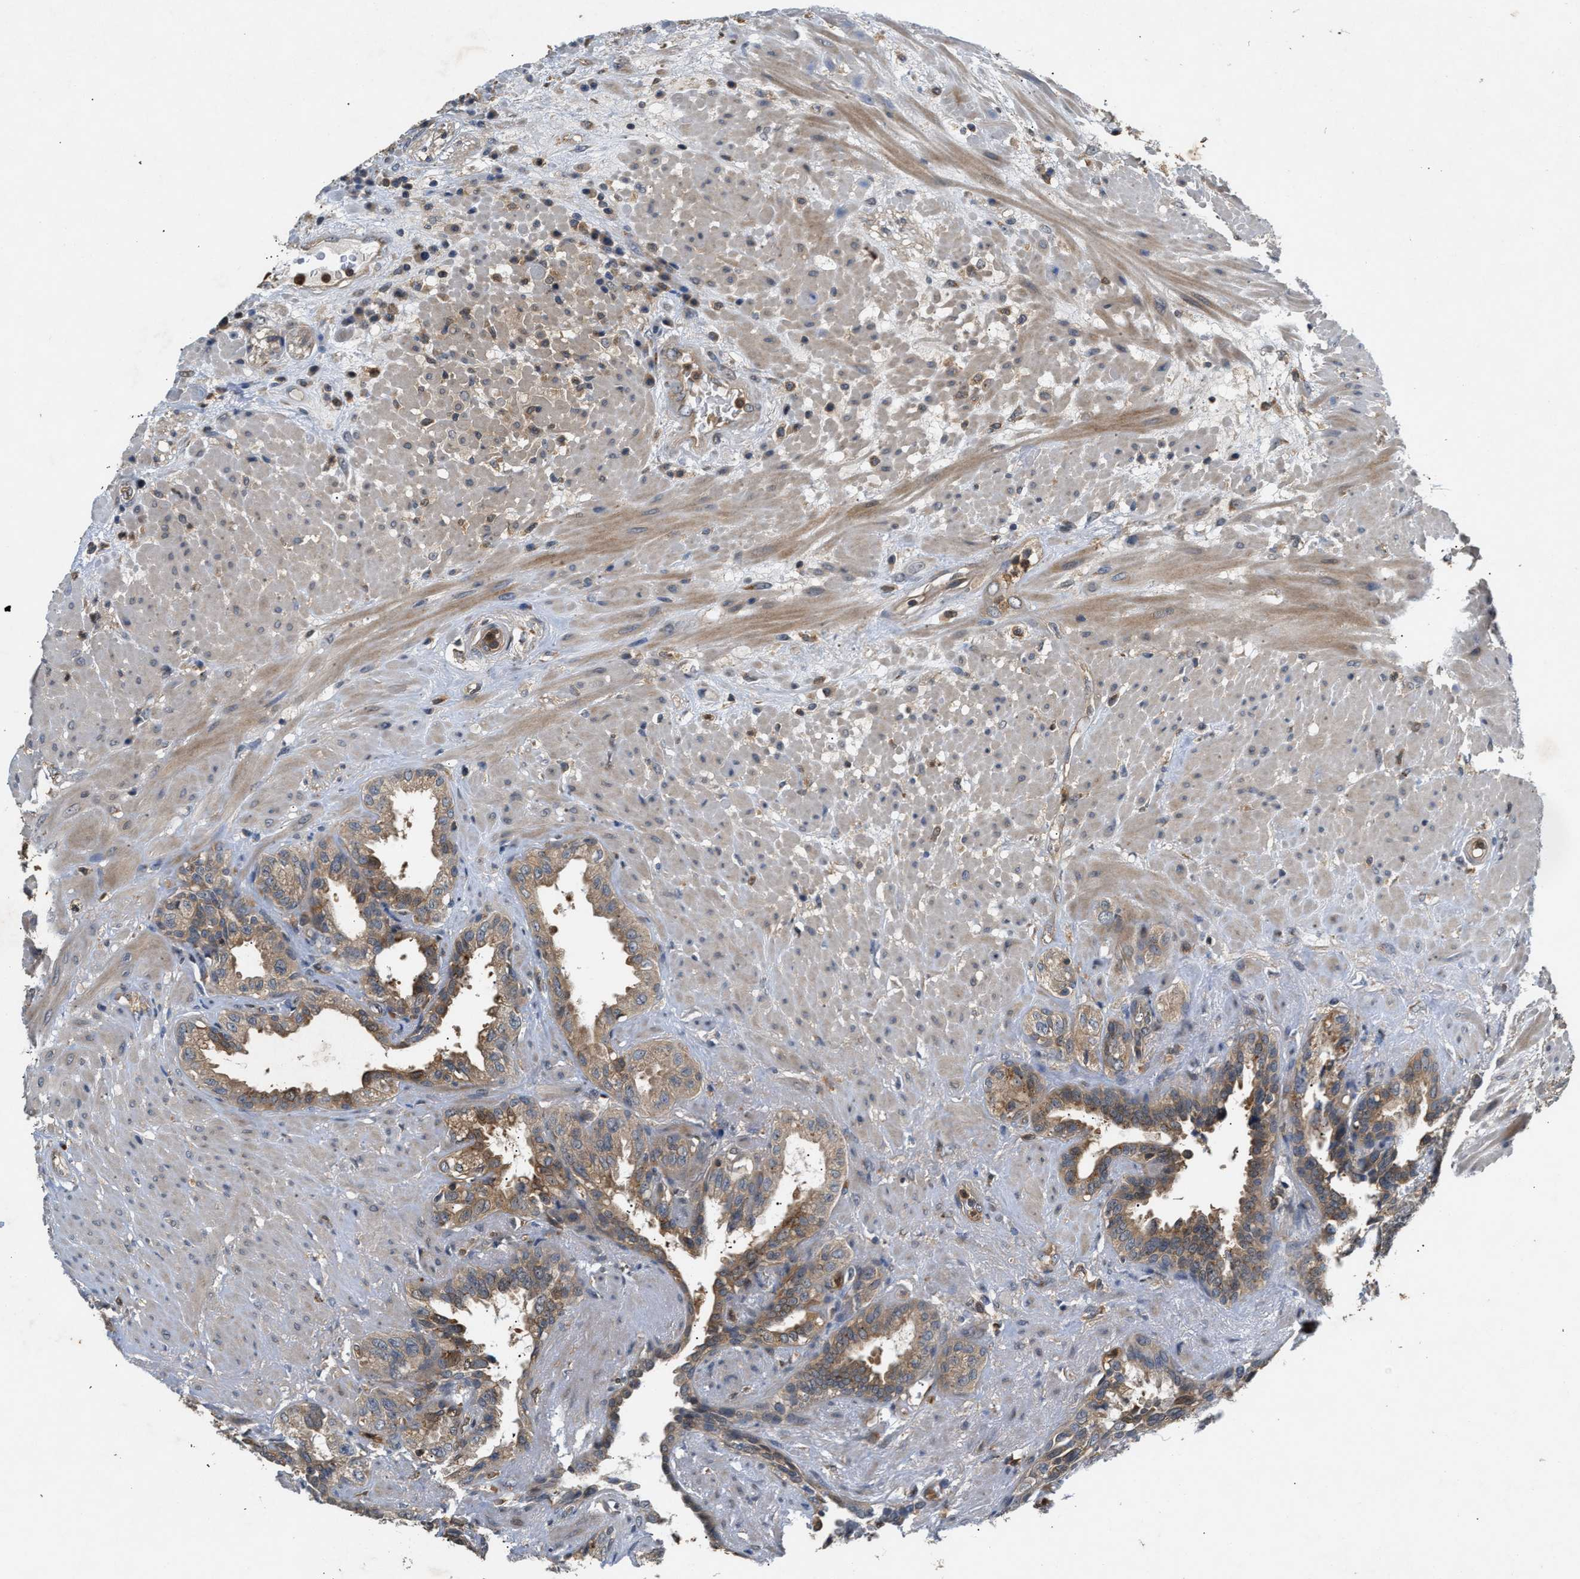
{"staining": {"intensity": "moderate", "quantity": ">75%", "location": "cytoplasmic/membranous"}, "tissue": "seminal vesicle", "cell_type": "Glandular cells", "image_type": "normal", "snomed": [{"axis": "morphology", "description": "Normal tissue, NOS"}, {"axis": "topography", "description": "Seminal veicle"}], "caption": "A micrograph of human seminal vesicle stained for a protein shows moderate cytoplasmic/membranous brown staining in glandular cells. Using DAB (3,3'-diaminobenzidine) (brown) and hematoxylin (blue) stains, captured at high magnification using brightfield microscopy.", "gene": "CHUK", "patient": {"sex": "male", "age": 61}}